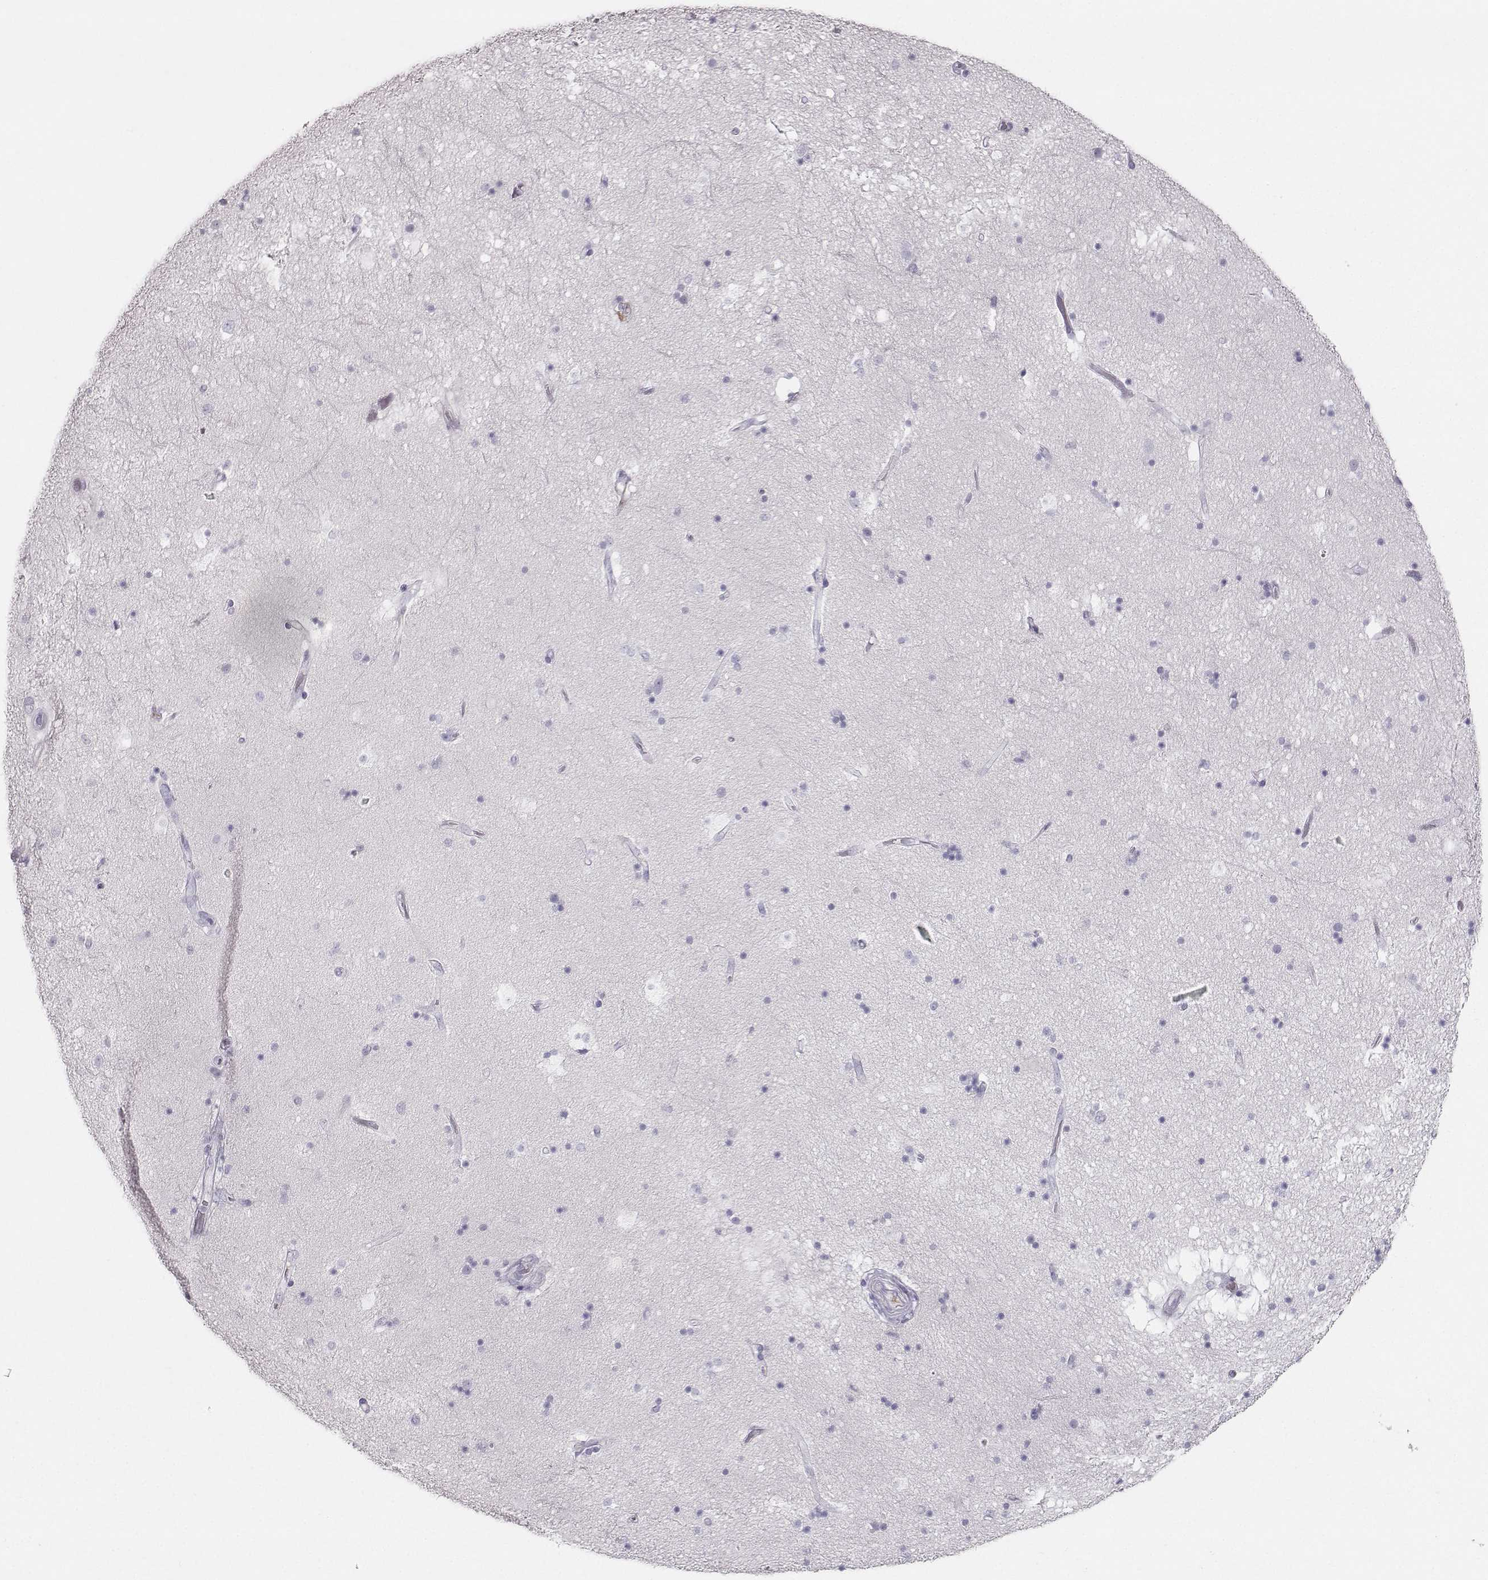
{"staining": {"intensity": "negative", "quantity": "none", "location": "none"}, "tissue": "hippocampus", "cell_type": "Glial cells", "image_type": "normal", "snomed": [{"axis": "morphology", "description": "Normal tissue, NOS"}, {"axis": "topography", "description": "Hippocampus"}], "caption": "Immunohistochemical staining of unremarkable human hippocampus demonstrates no significant staining in glial cells. The staining was performed using DAB to visualize the protein expression in brown, while the nuclei were stained in blue with hematoxylin (Magnification: 20x).", "gene": "CASR", "patient": {"sex": "male", "age": 51}}